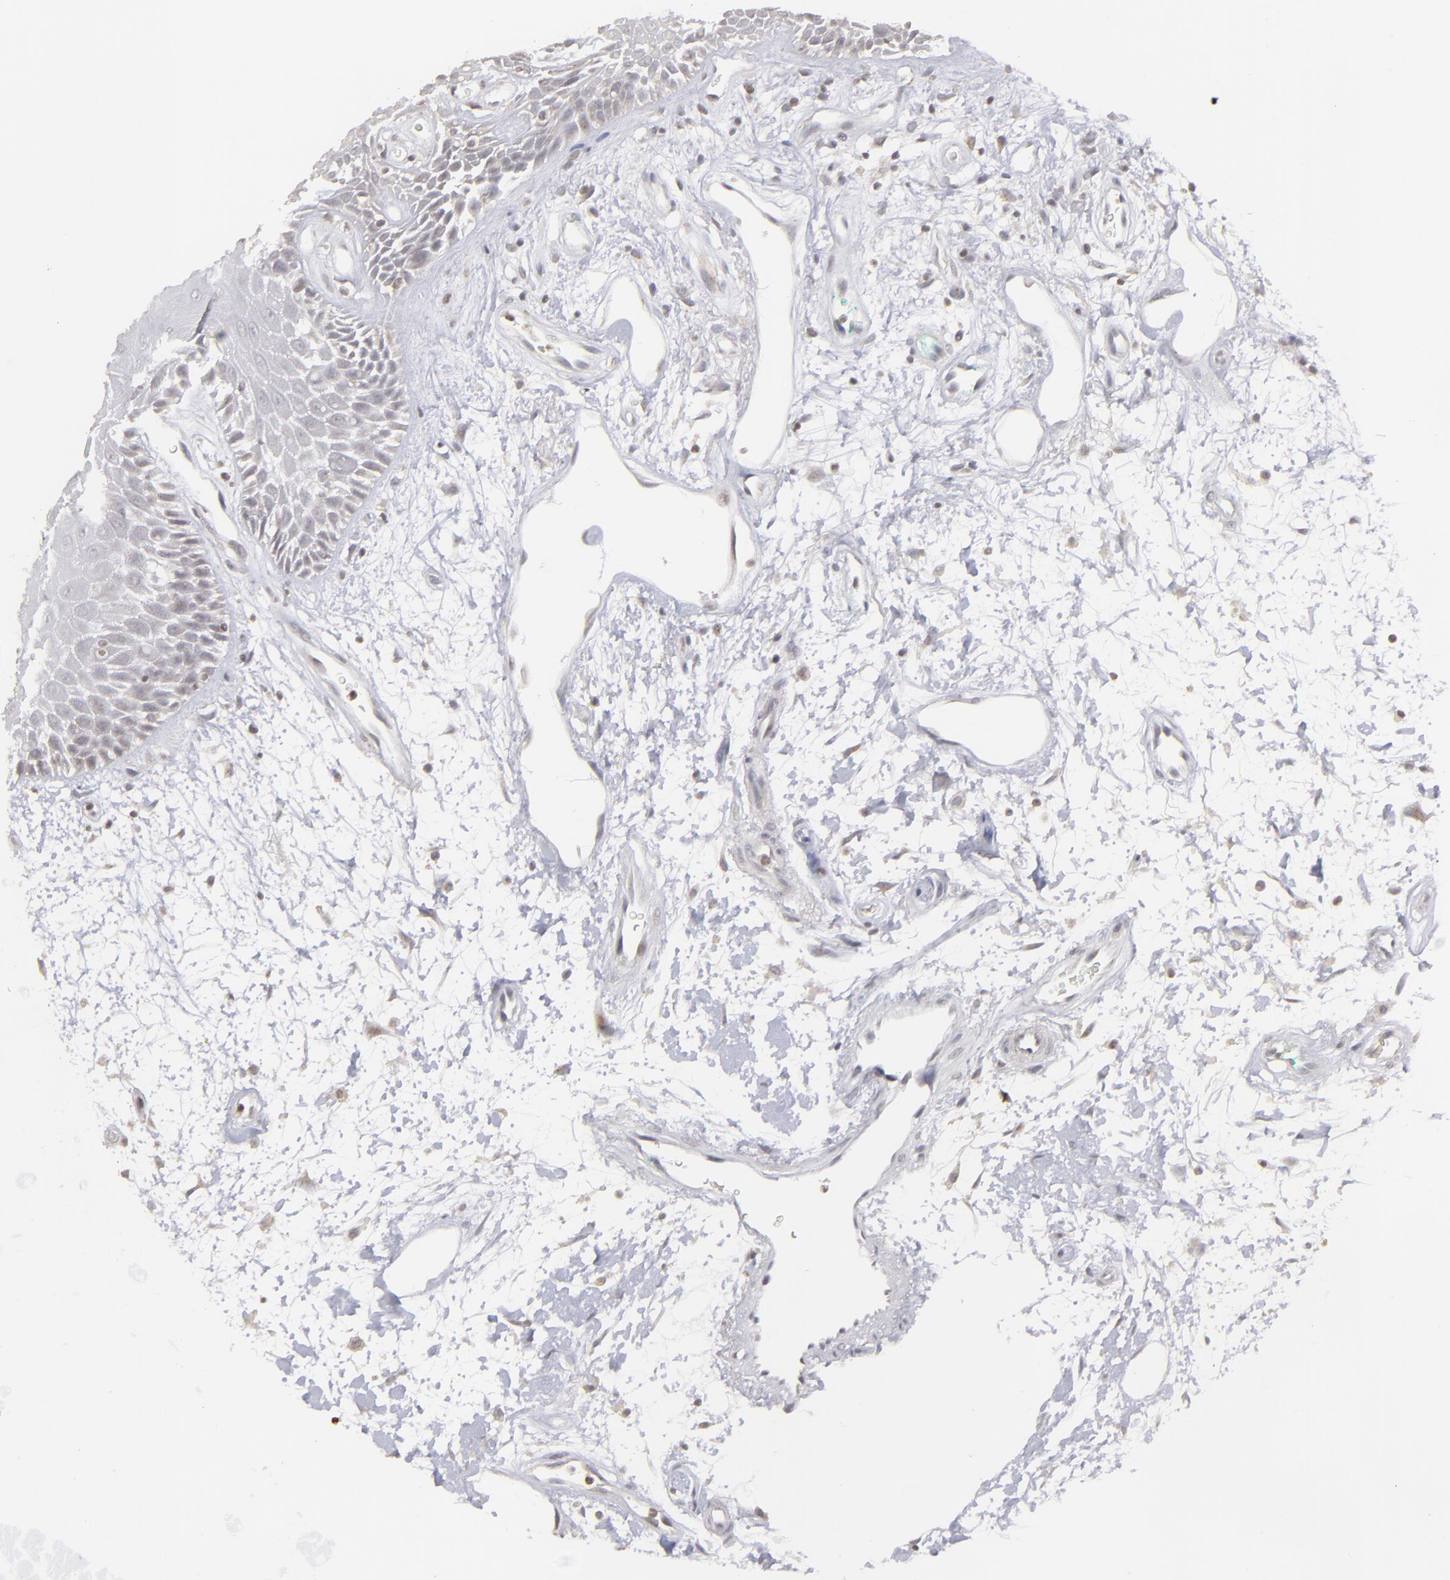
{"staining": {"intensity": "negative", "quantity": "none", "location": "none"}, "tissue": "oral mucosa", "cell_type": "Squamous epithelial cells", "image_type": "normal", "snomed": [{"axis": "morphology", "description": "Normal tissue, NOS"}, {"axis": "morphology", "description": "Squamous cell carcinoma, NOS"}, {"axis": "topography", "description": "Skeletal muscle"}, {"axis": "topography", "description": "Oral tissue"}, {"axis": "topography", "description": "Head-Neck"}], "caption": "Immunohistochemistry (IHC) of unremarkable human oral mucosa exhibits no staining in squamous epithelial cells.", "gene": "CLDN2", "patient": {"sex": "female", "age": 84}}